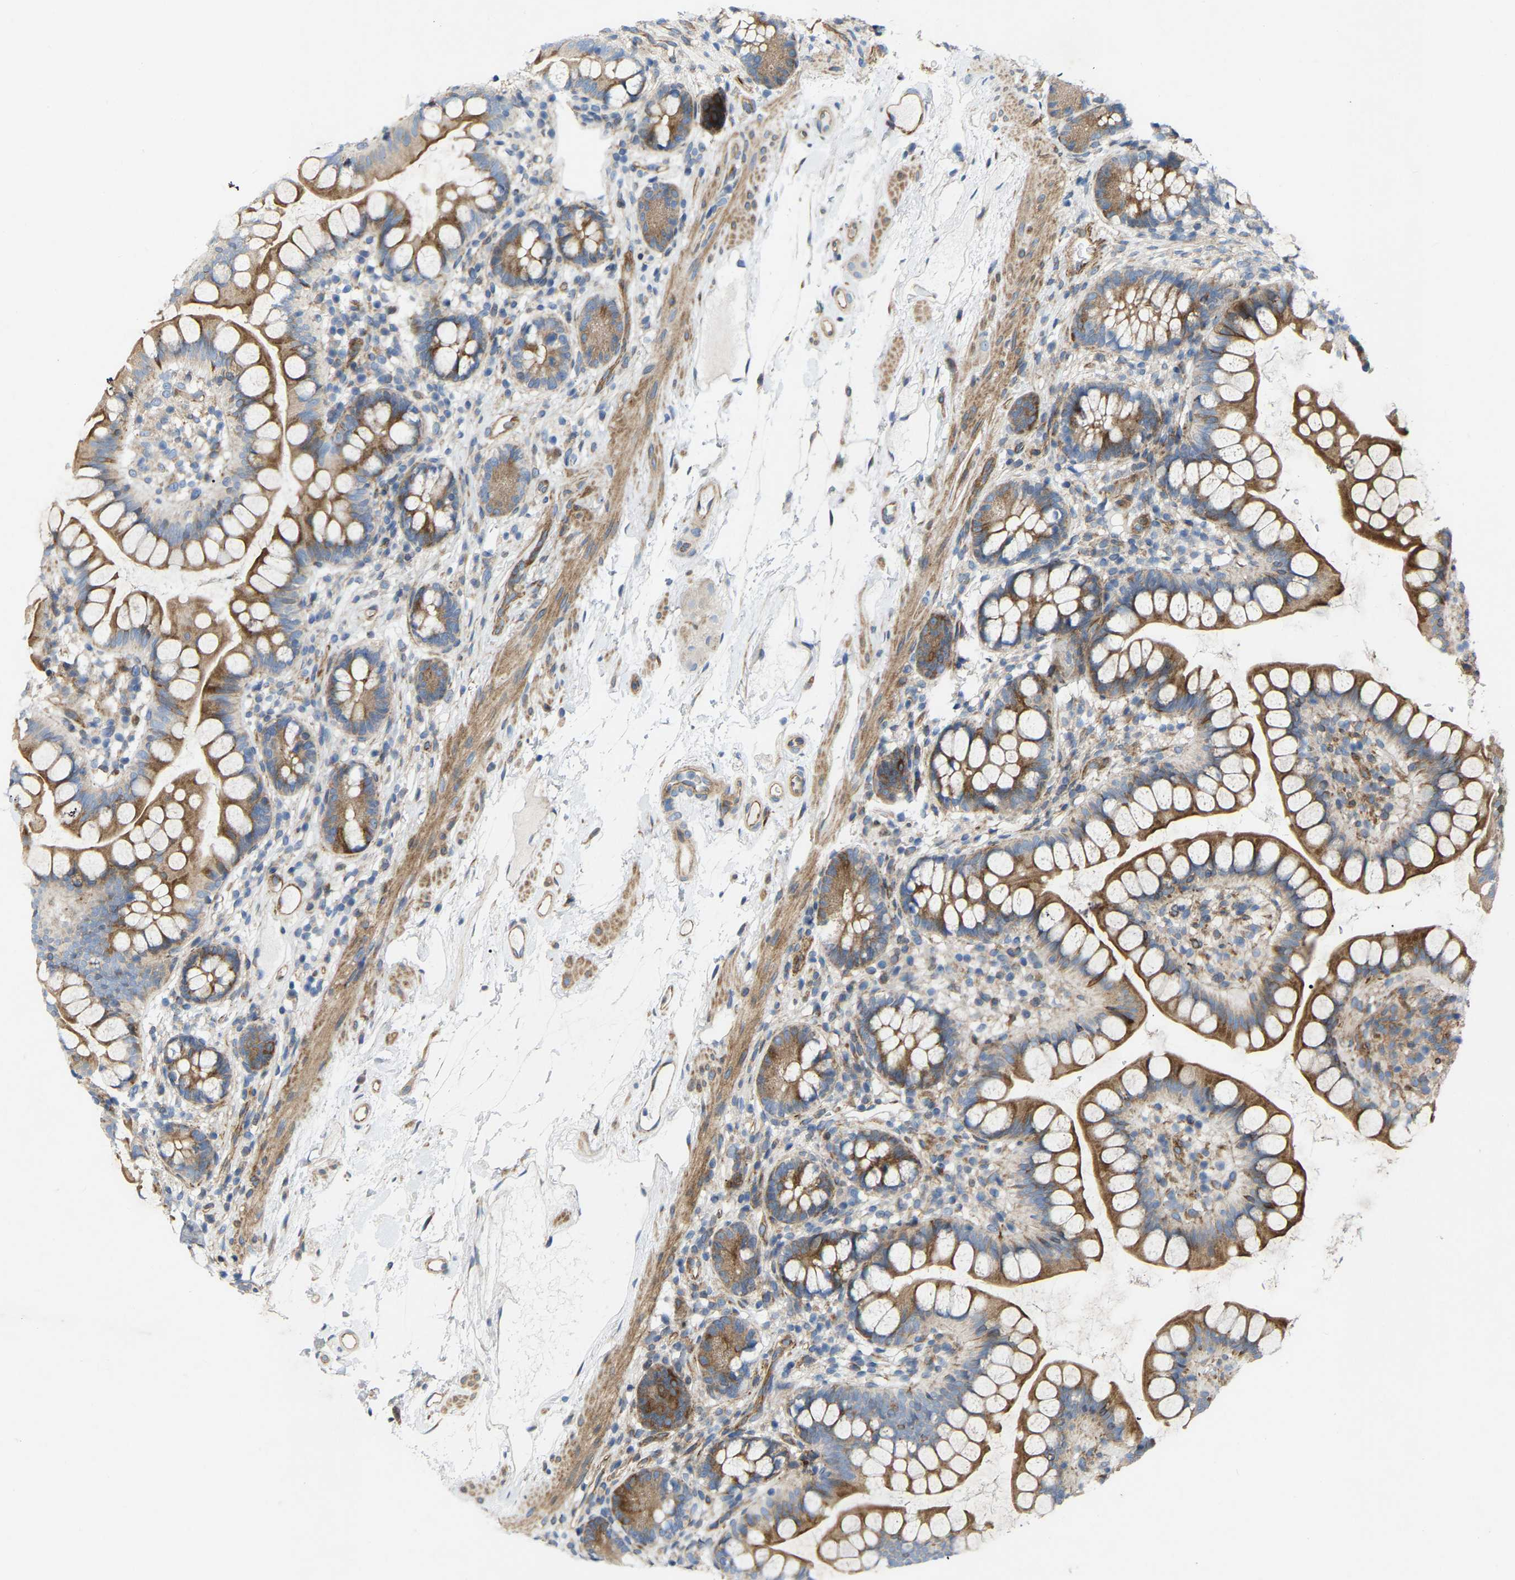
{"staining": {"intensity": "moderate", "quantity": ">75%", "location": "cytoplasmic/membranous"}, "tissue": "small intestine", "cell_type": "Glandular cells", "image_type": "normal", "snomed": [{"axis": "morphology", "description": "Normal tissue, NOS"}, {"axis": "topography", "description": "Small intestine"}], "caption": "This histopathology image demonstrates unremarkable small intestine stained with immunohistochemistry to label a protein in brown. The cytoplasmic/membranous of glandular cells show moderate positivity for the protein. Nuclei are counter-stained blue.", "gene": "TOR1B", "patient": {"sex": "female", "age": 84}}